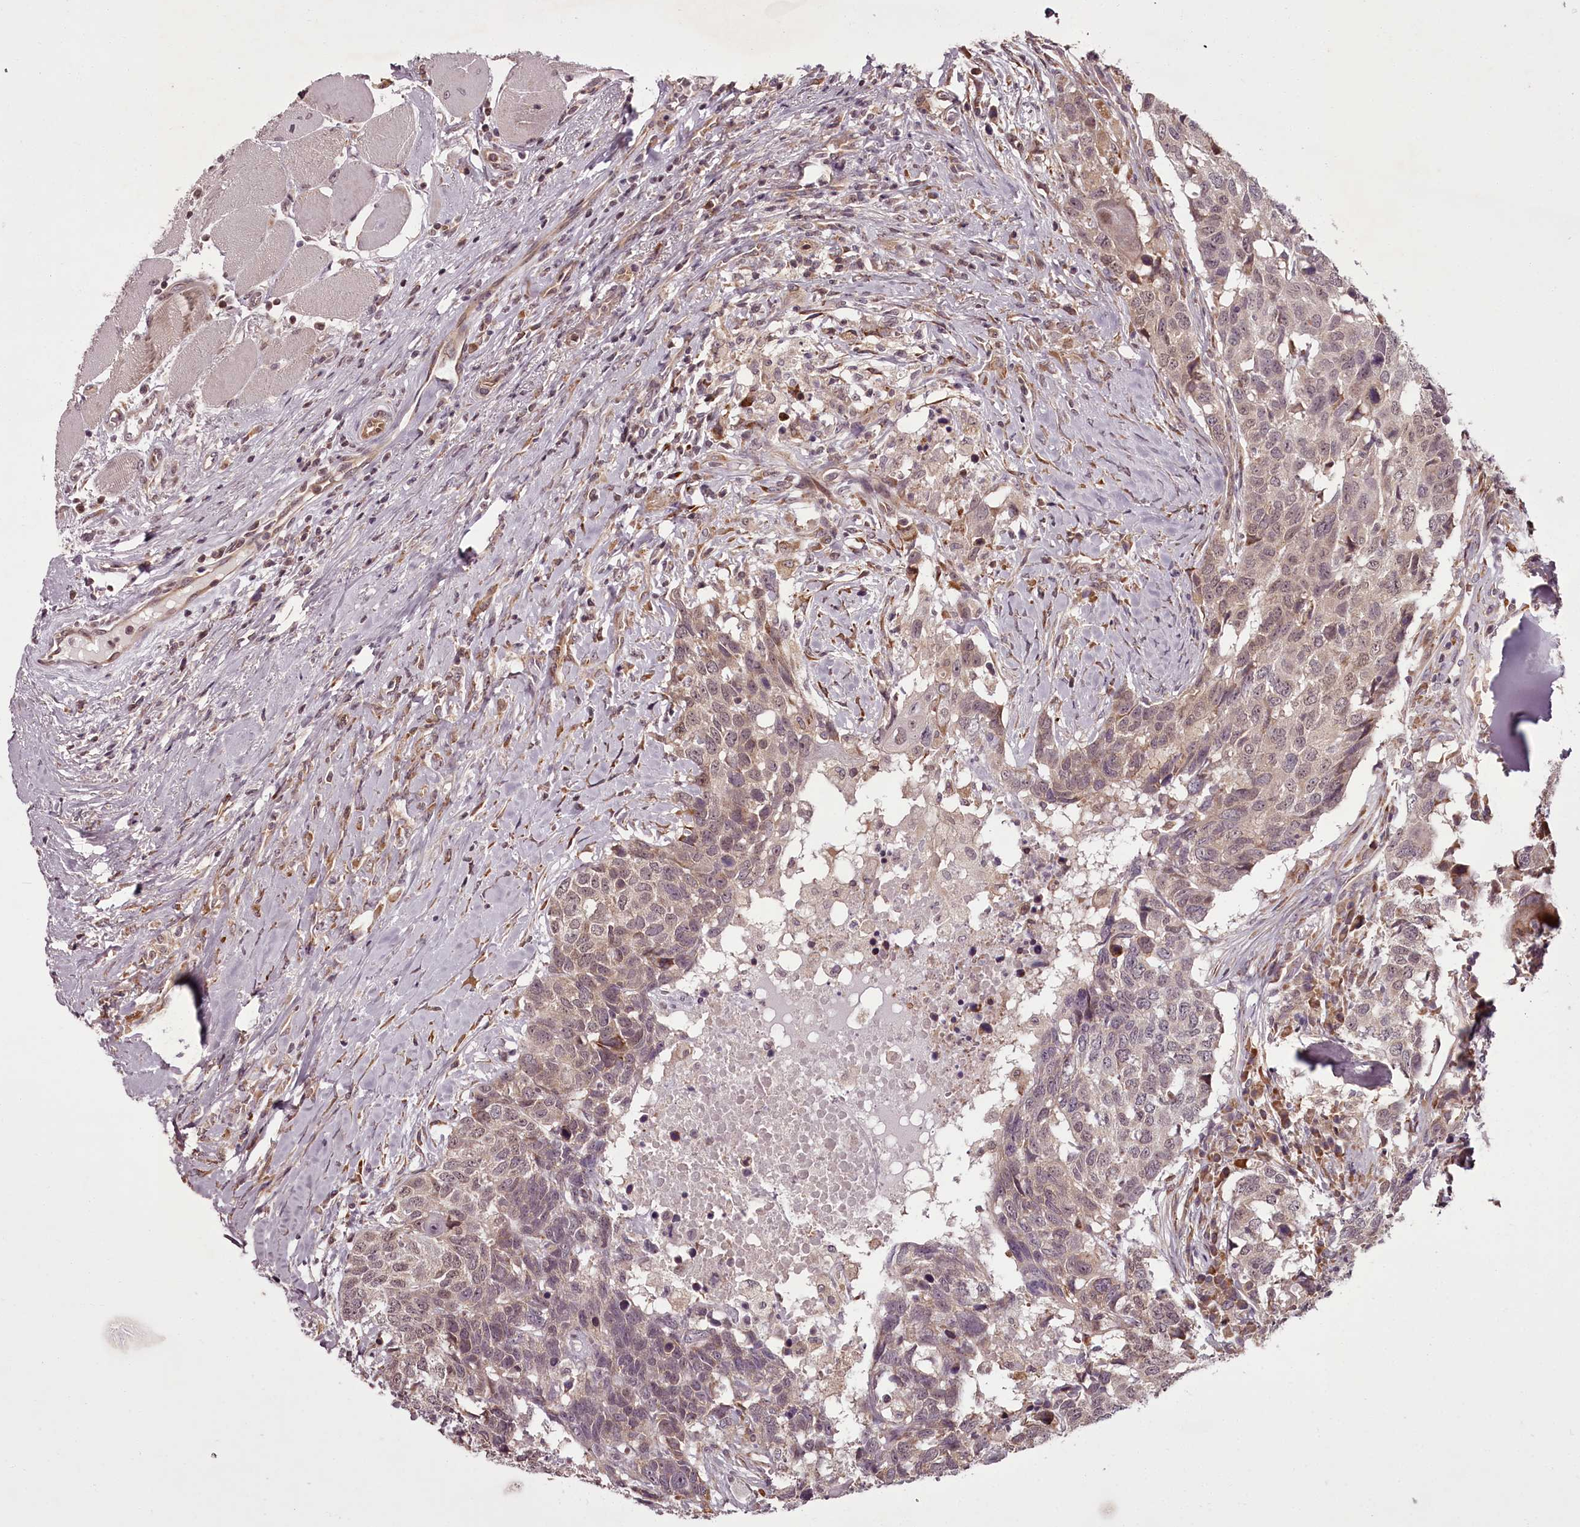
{"staining": {"intensity": "weak", "quantity": "25%-75%", "location": "cytoplasmic/membranous,nuclear"}, "tissue": "head and neck cancer", "cell_type": "Tumor cells", "image_type": "cancer", "snomed": [{"axis": "morphology", "description": "Squamous cell carcinoma, NOS"}, {"axis": "topography", "description": "Head-Neck"}], "caption": "About 25%-75% of tumor cells in human head and neck cancer demonstrate weak cytoplasmic/membranous and nuclear protein staining as visualized by brown immunohistochemical staining.", "gene": "CCDC92", "patient": {"sex": "male", "age": 66}}